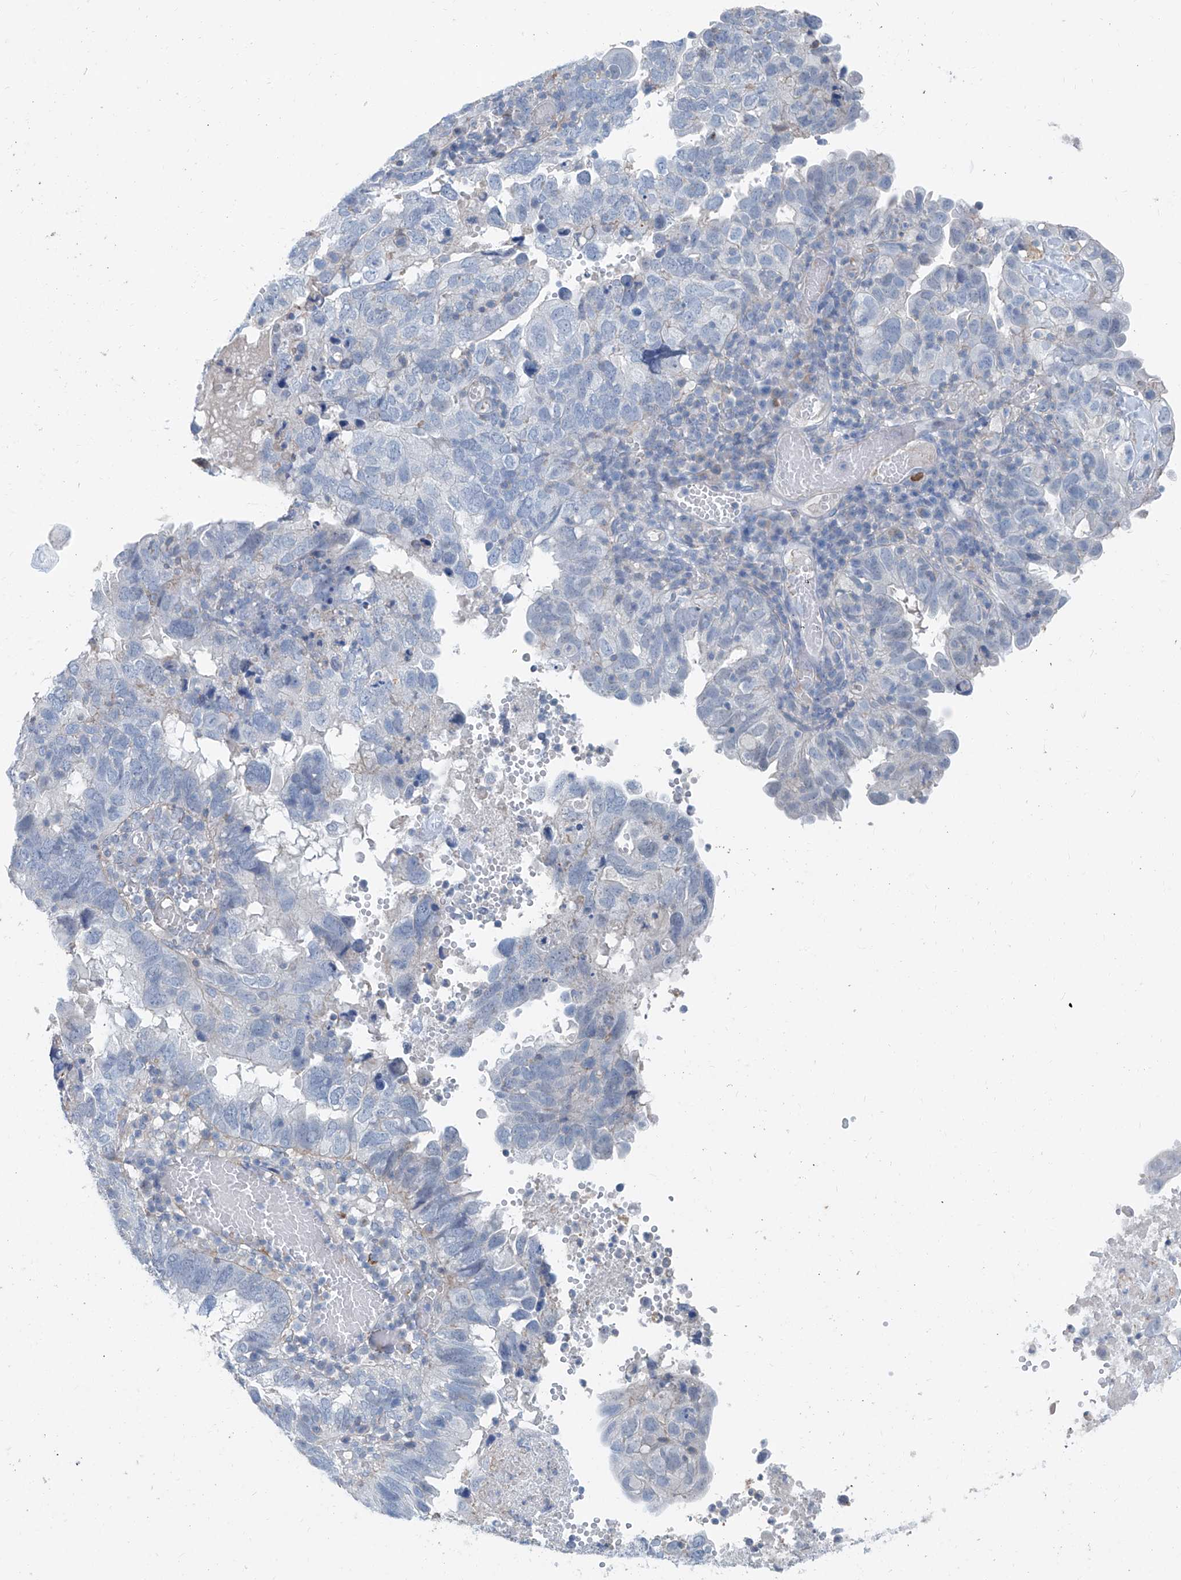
{"staining": {"intensity": "negative", "quantity": "none", "location": "none"}, "tissue": "endometrial cancer", "cell_type": "Tumor cells", "image_type": "cancer", "snomed": [{"axis": "morphology", "description": "Adenocarcinoma, NOS"}, {"axis": "topography", "description": "Uterus"}], "caption": "Endometrial cancer was stained to show a protein in brown. There is no significant expression in tumor cells. (Stains: DAB (3,3'-diaminobenzidine) immunohistochemistry with hematoxylin counter stain, Microscopy: brightfield microscopy at high magnification).", "gene": "ANKRD34A", "patient": {"sex": "female", "age": 77}}